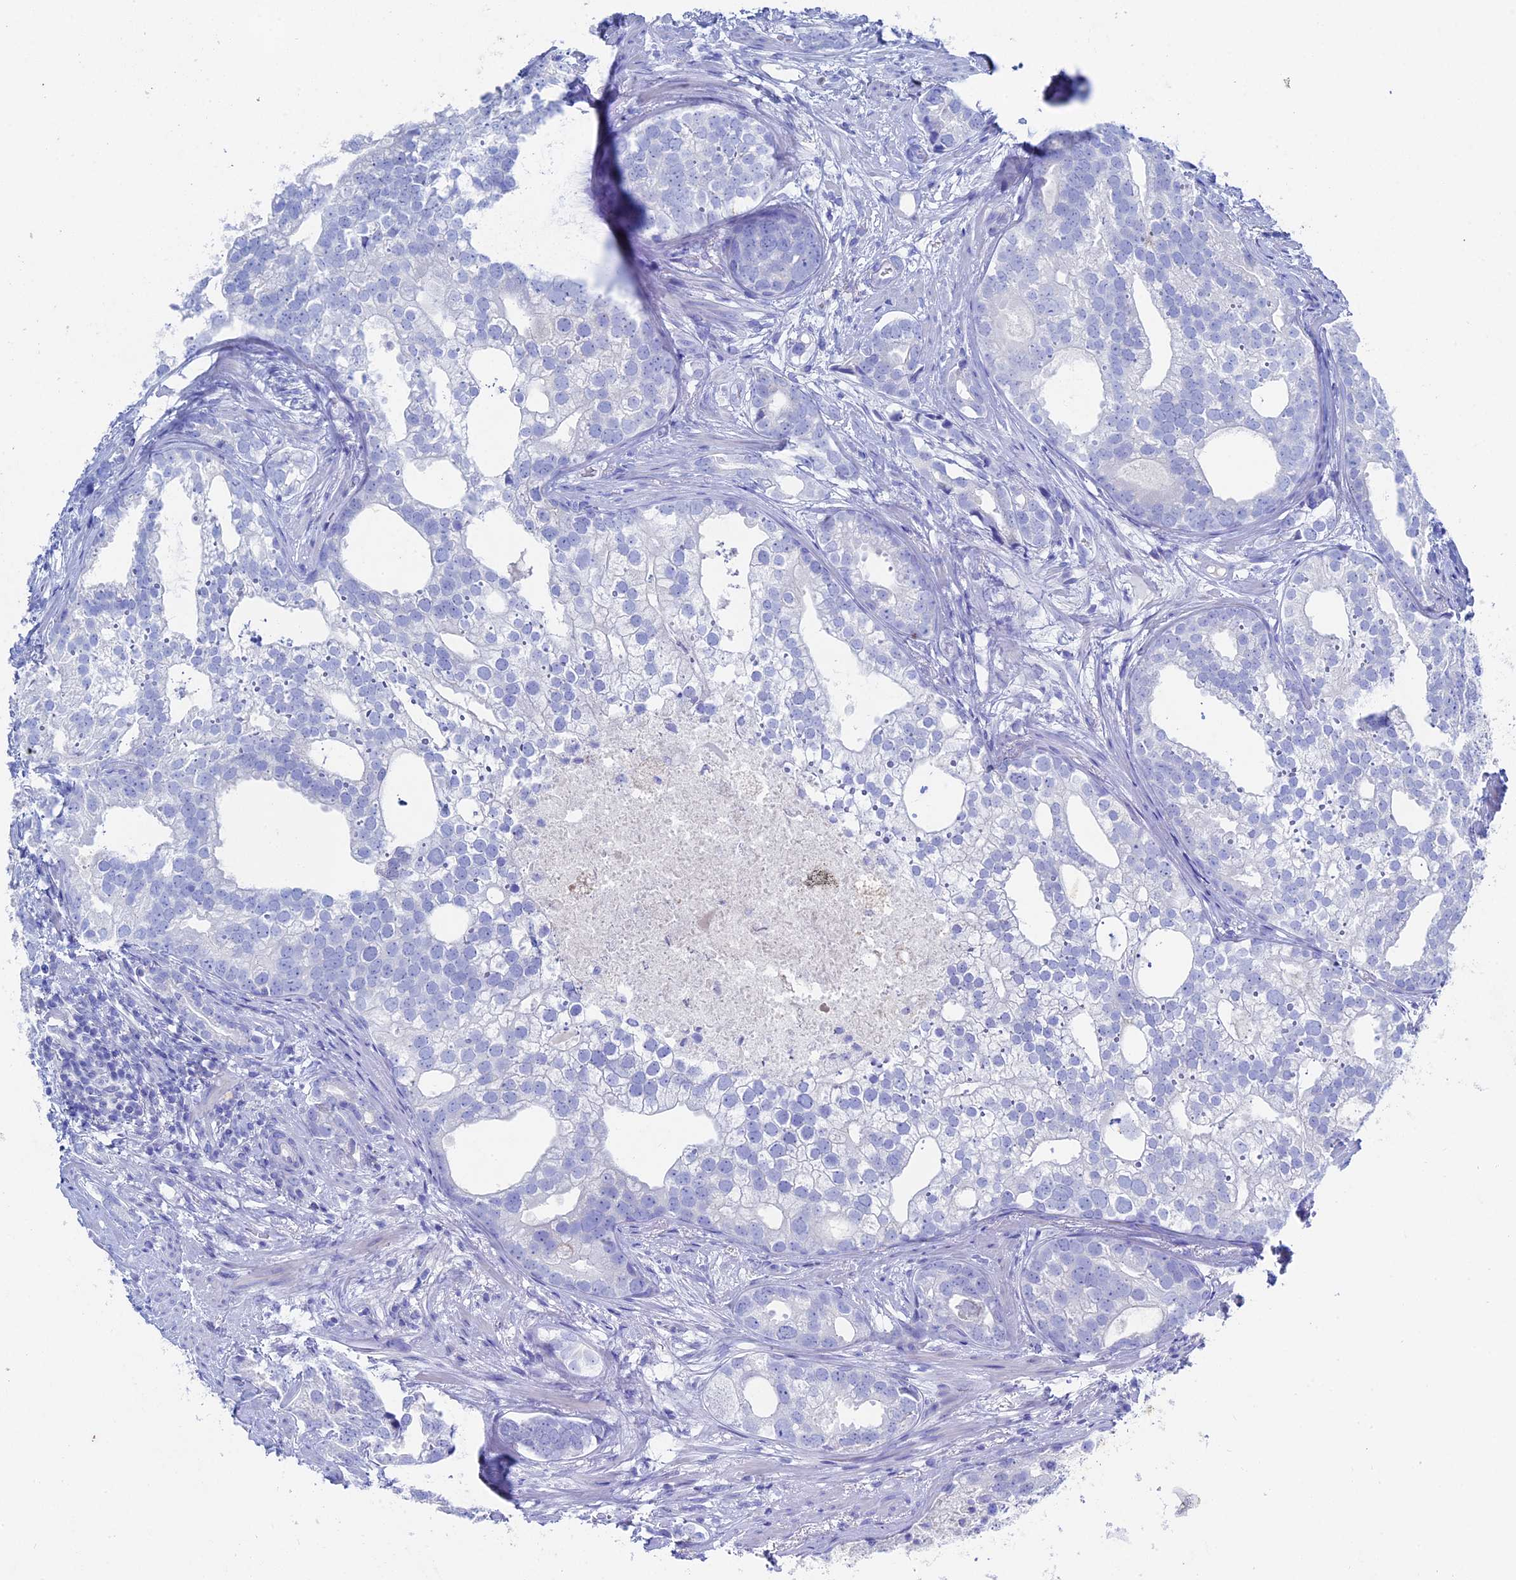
{"staining": {"intensity": "negative", "quantity": "none", "location": "none"}, "tissue": "prostate cancer", "cell_type": "Tumor cells", "image_type": "cancer", "snomed": [{"axis": "morphology", "description": "Adenocarcinoma, High grade"}, {"axis": "topography", "description": "Prostate"}], "caption": "The micrograph reveals no significant expression in tumor cells of adenocarcinoma (high-grade) (prostate).", "gene": "UNC119", "patient": {"sex": "male", "age": 75}}